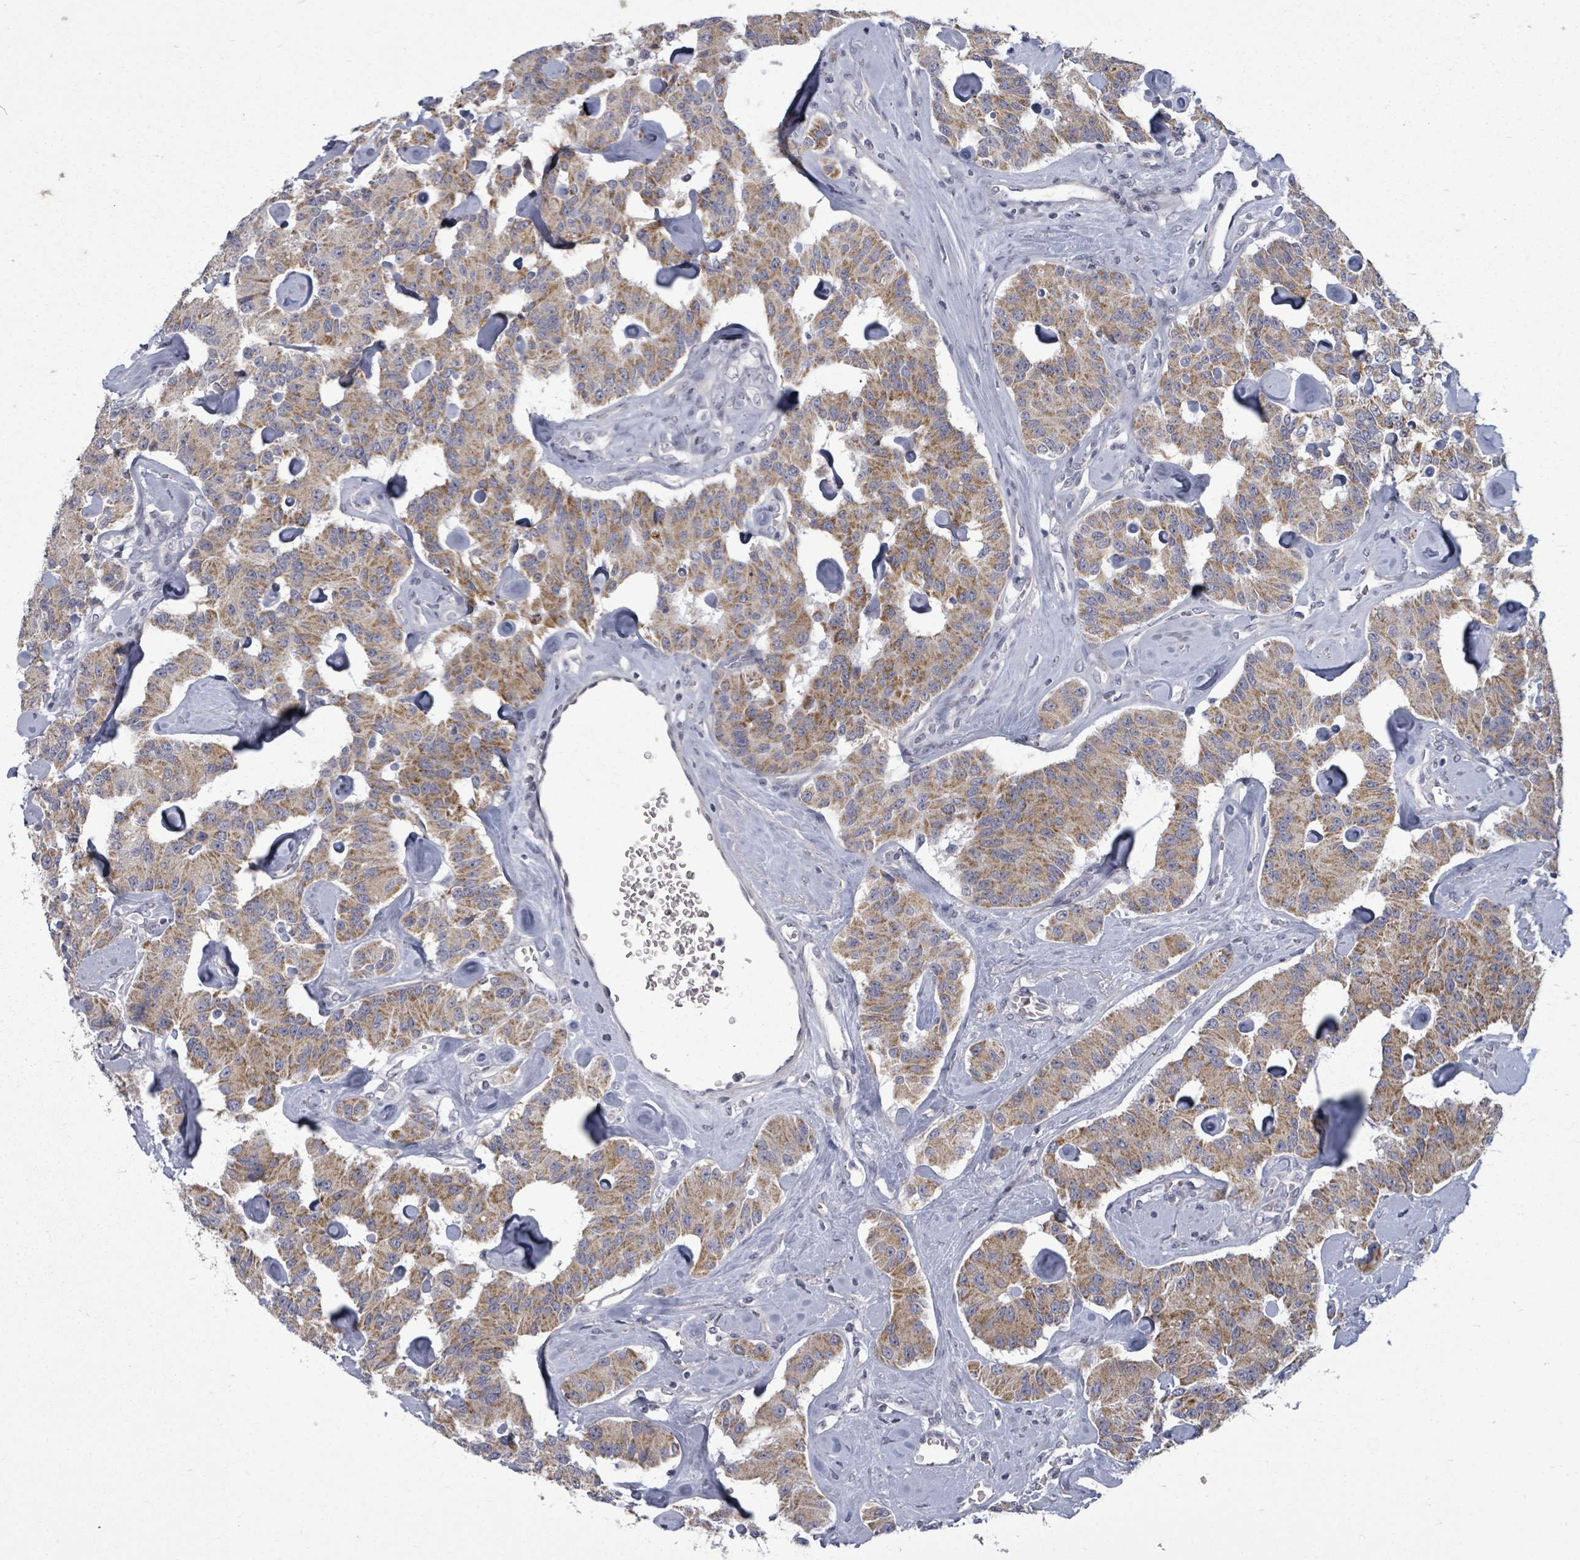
{"staining": {"intensity": "moderate", "quantity": ">75%", "location": "cytoplasmic/membranous"}, "tissue": "carcinoid", "cell_type": "Tumor cells", "image_type": "cancer", "snomed": [{"axis": "morphology", "description": "Carcinoid, malignant, NOS"}, {"axis": "topography", "description": "Pancreas"}], "caption": "High-power microscopy captured an immunohistochemistry (IHC) micrograph of carcinoid (malignant), revealing moderate cytoplasmic/membranous positivity in about >75% of tumor cells.", "gene": "PTPN20", "patient": {"sex": "male", "age": 41}}